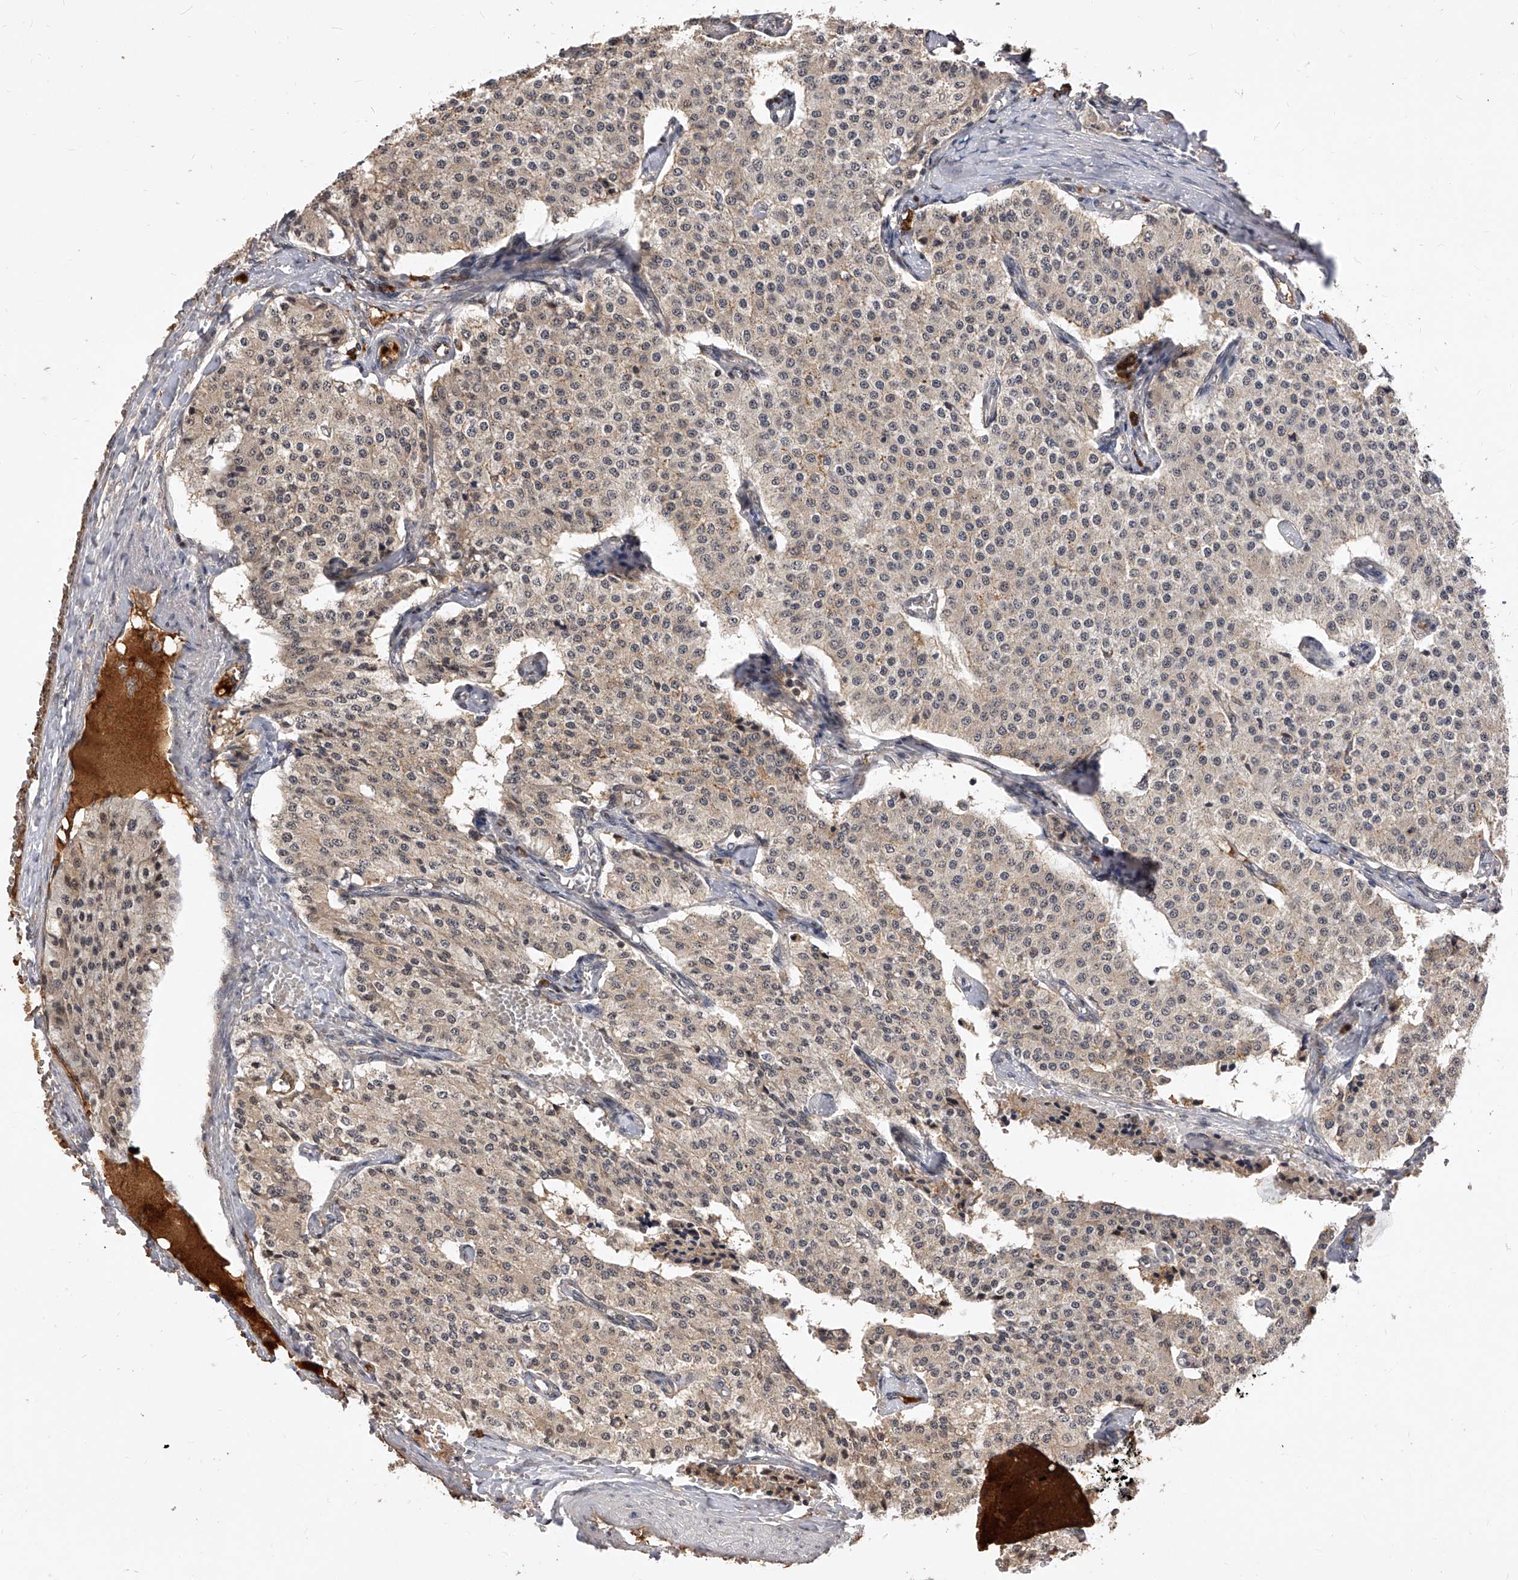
{"staining": {"intensity": "weak", "quantity": ">75%", "location": "cytoplasmic/membranous,nuclear"}, "tissue": "carcinoid", "cell_type": "Tumor cells", "image_type": "cancer", "snomed": [{"axis": "morphology", "description": "Carcinoid, malignant, NOS"}, {"axis": "topography", "description": "Colon"}], "caption": "The image reveals staining of malignant carcinoid, revealing weak cytoplasmic/membranous and nuclear protein expression (brown color) within tumor cells. Immunohistochemistry stains the protein in brown and the nuclei are stained blue.", "gene": "CFAP410", "patient": {"sex": "female", "age": 52}}